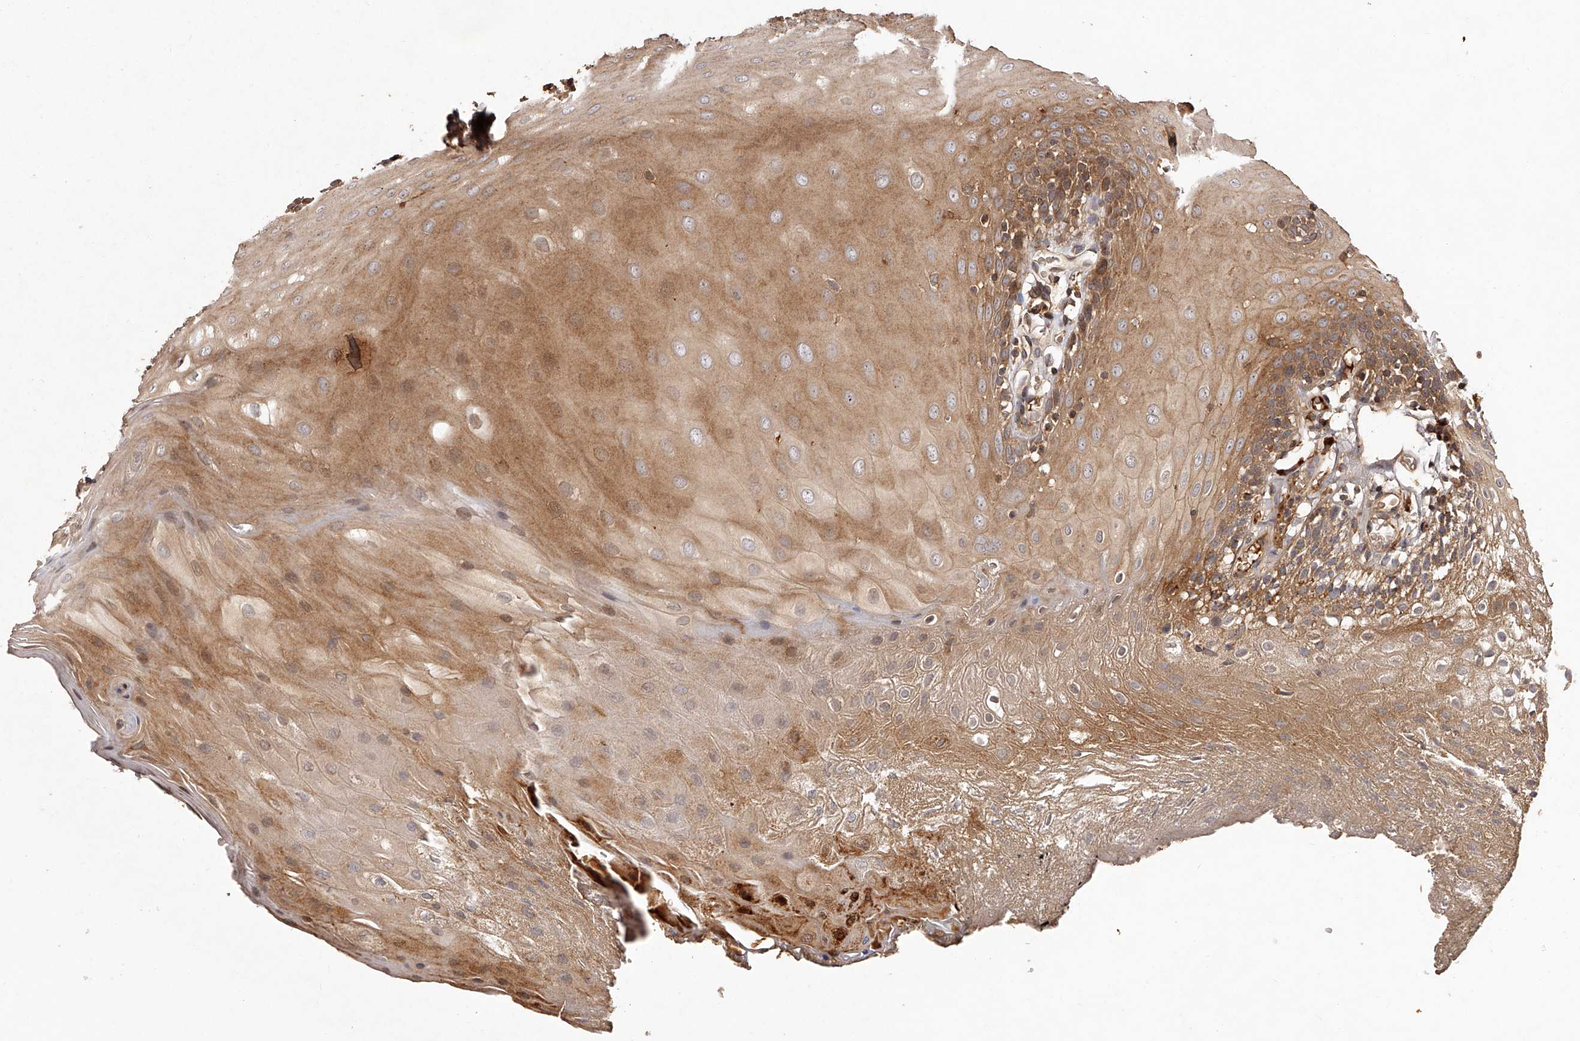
{"staining": {"intensity": "moderate", "quantity": ">75%", "location": "cytoplasmic/membranous"}, "tissue": "oral mucosa", "cell_type": "Squamous epithelial cells", "image_type": "normal", "snomed": [{"axis": "morphology", "description": "Normal tissue, NOS"}, {"axis": "morphology", "description": "Squamous cell carcinoma, NOS"}, {"axis": "topography", "description": "Skeletal muscle"}, {"axis": "topography", "description": "Oral tissue"}, {"axis": "topography", "description": "Salivary gland"}, {"axis": "topography", "description": "Head-Neck"}], "caption": "Oral mucosa stained for a protein (brown) exhibits moderate cytoplasmic/membranous positive expression in approximately >75% of squamous epithelial cells.", "gene": "CRYZL1", "patient": {"sex": "male", "age": 54}}